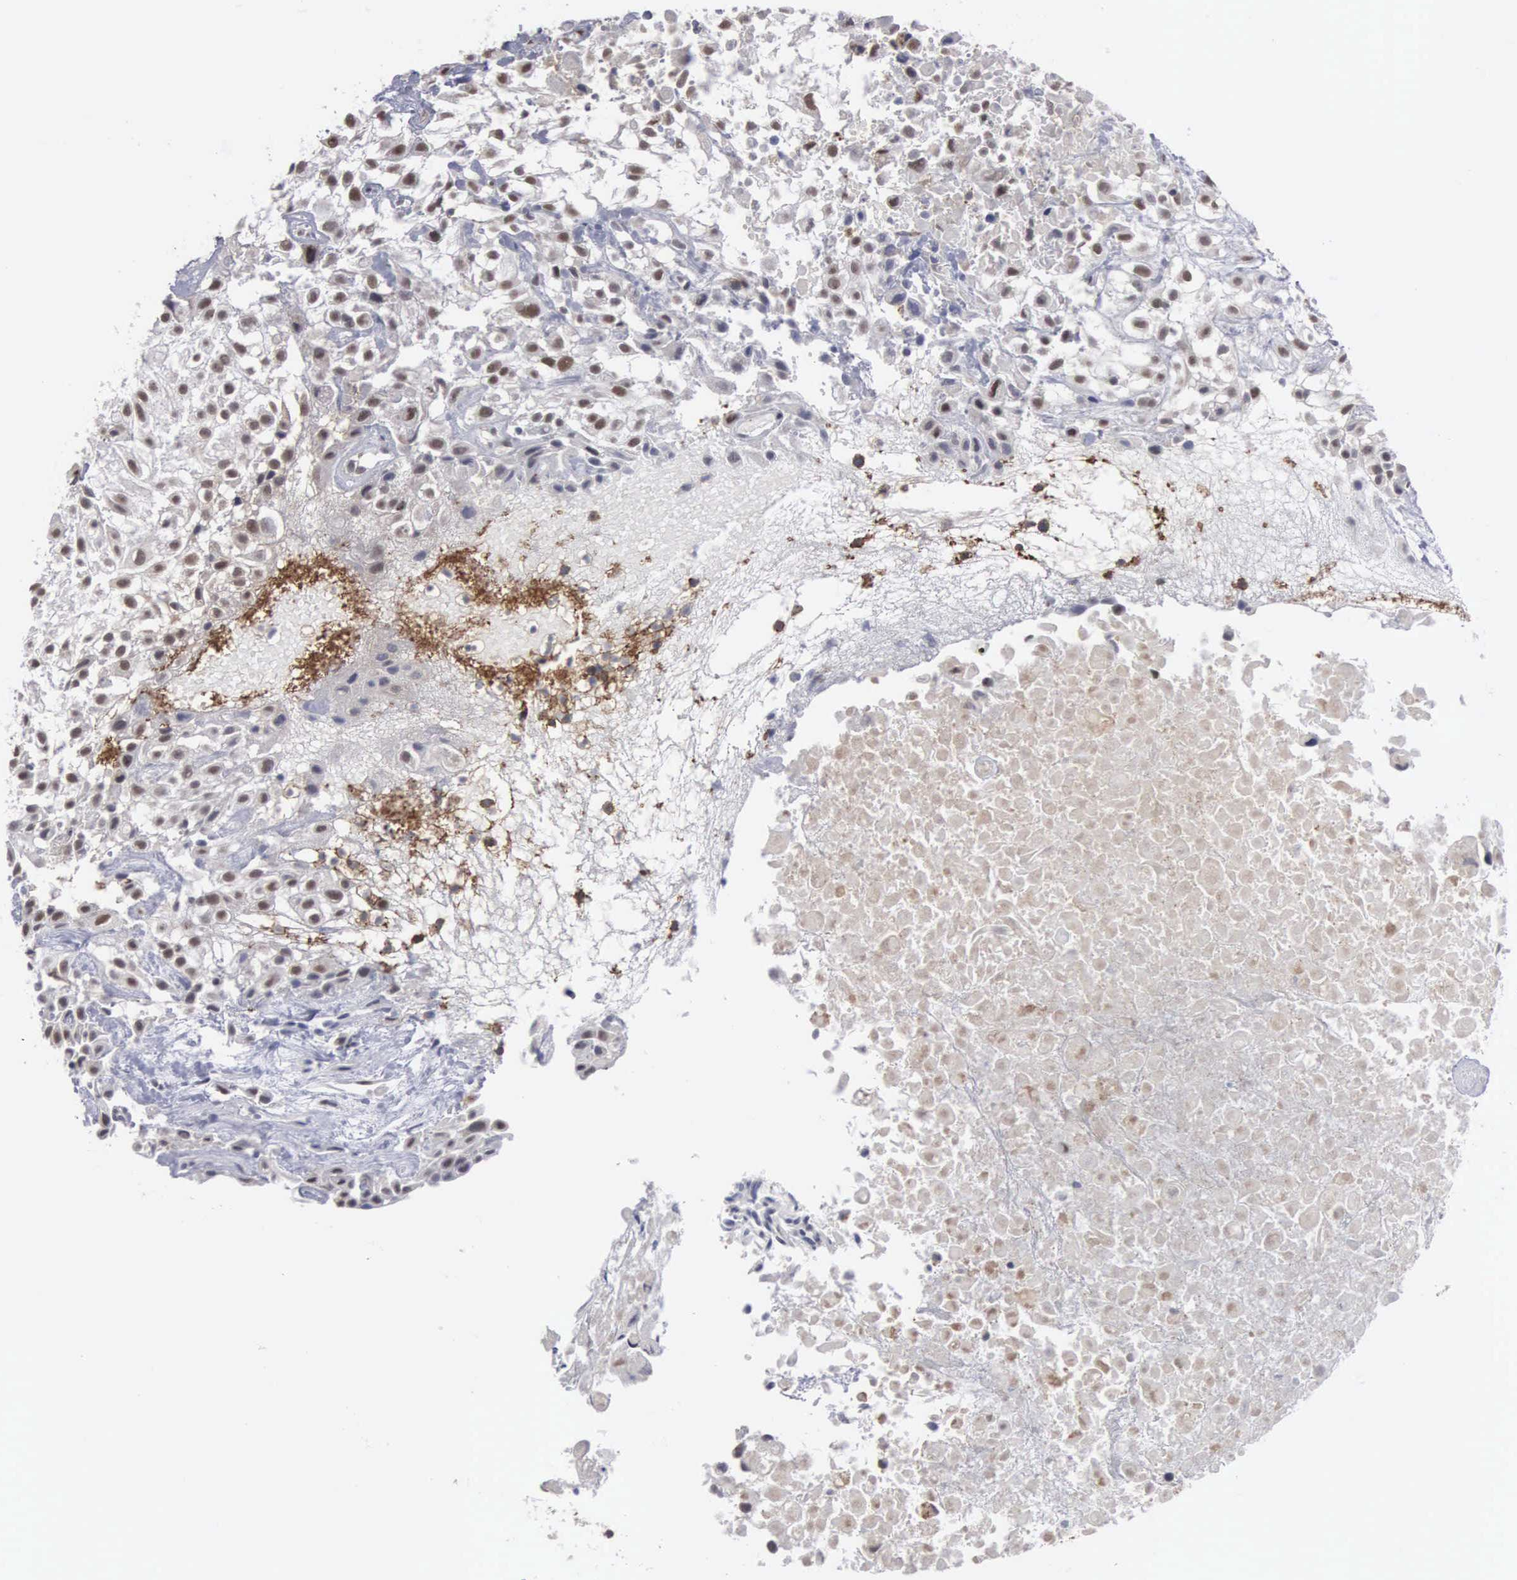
{"staining": {"intensity": "moderate", "quantity": "25%-75%", "location": "nuclear"}, "tissue": "urothelial cancer", "cell_type": "Tumor cells", "image_type": "cancer", "snomed": [{"axis": "morphology", "description": "Urothelial carcinoma, High grade"}, {"axis": "topography", "description": "Urinary bladder"}], "caption": "Immunohistochemical staining of human urothelial carcinoma (high-grade) shows moderate nuclear protein staining in approximately 25%-75% of tumor cells. The staining was performed using DAB (3,3'-diaminobenzidine), with brown indicating positive protein expression. Nuclei are stained blue with hematoxylin.", "gene": "TRMT5", "patient": {"sex": "male", "age": 56}}